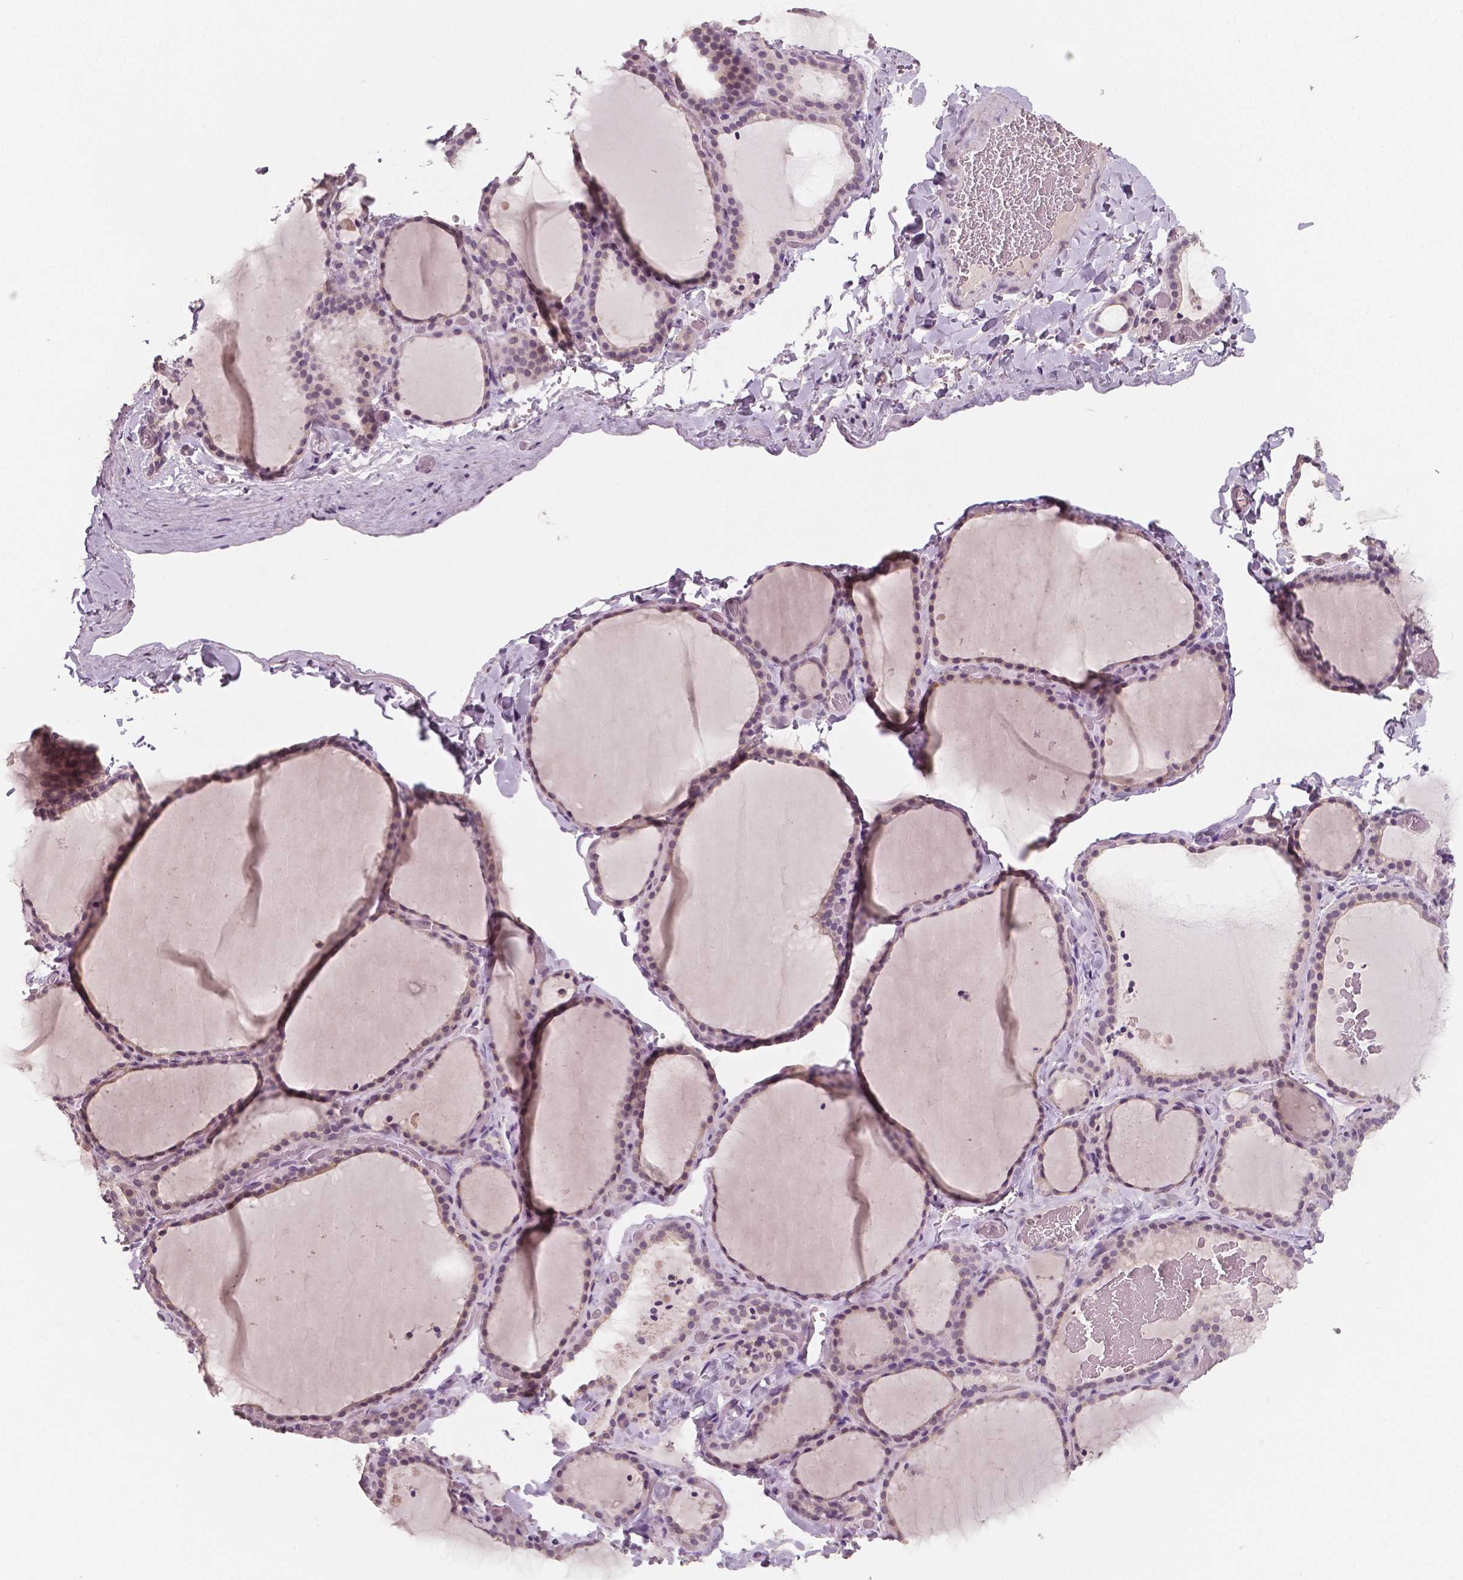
{"staining": {"intensity": "weak", "quantity": "<25%", "location": "nuclear"}, "tissue": "thyroid gland", "cell_type": "Glandular cells", "image_type": "normal", "snomed": [{"axis": "morphology", "description": "Normal tissue, NOS"}, {"axis": "topography", "description": "Thyroid gland"}], "caption": "Protein analysis of normal thyroid gland shows no significant positivity in glandular cells. Brightfield microscopy of immunohistochemistry stained with DAB (brown) and hematoxylin (blue), captured at high magnification.", "gene": "RNASE7", "patient": {"sex": "female", "age": 22}}